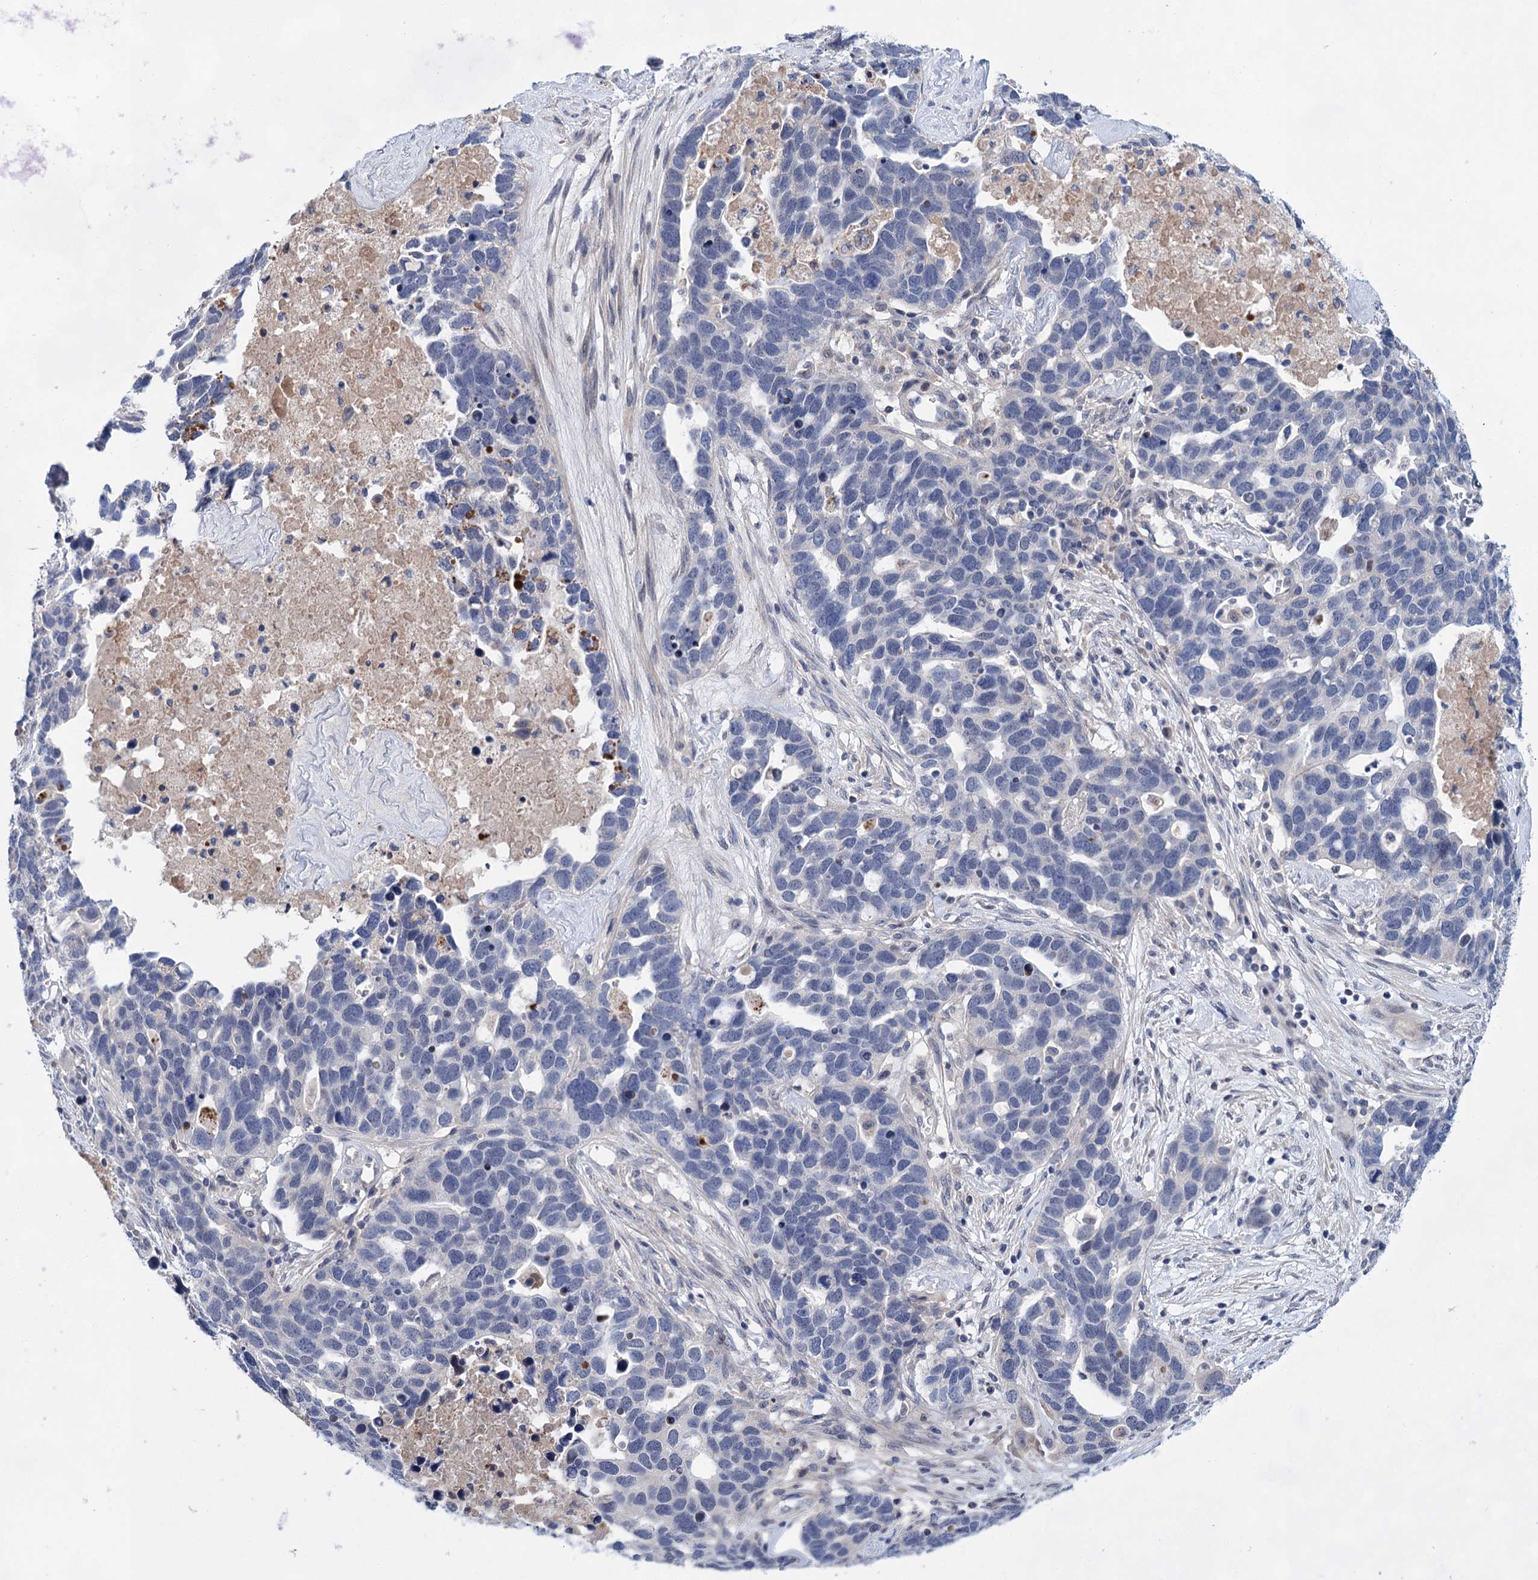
{"staining": {"intensity": "negative", "quantity": "none", "location": "none"}, "tissue": "ovarian cancer", "cell_type": "Tumor cells", "image_type": "cancer", "snomed": [{"axis": "morphology", "description": "Cystadenocarcinoma, serous, NOS"}, {"axis": "topography", "description": "Ovary"}], "caption": "IHC of human serous cystadenocarcinoma (ovarian) shows no positivity in tumor cells.", "gene": "MORN3", "patient": {"sex": "female", "age": 54}}